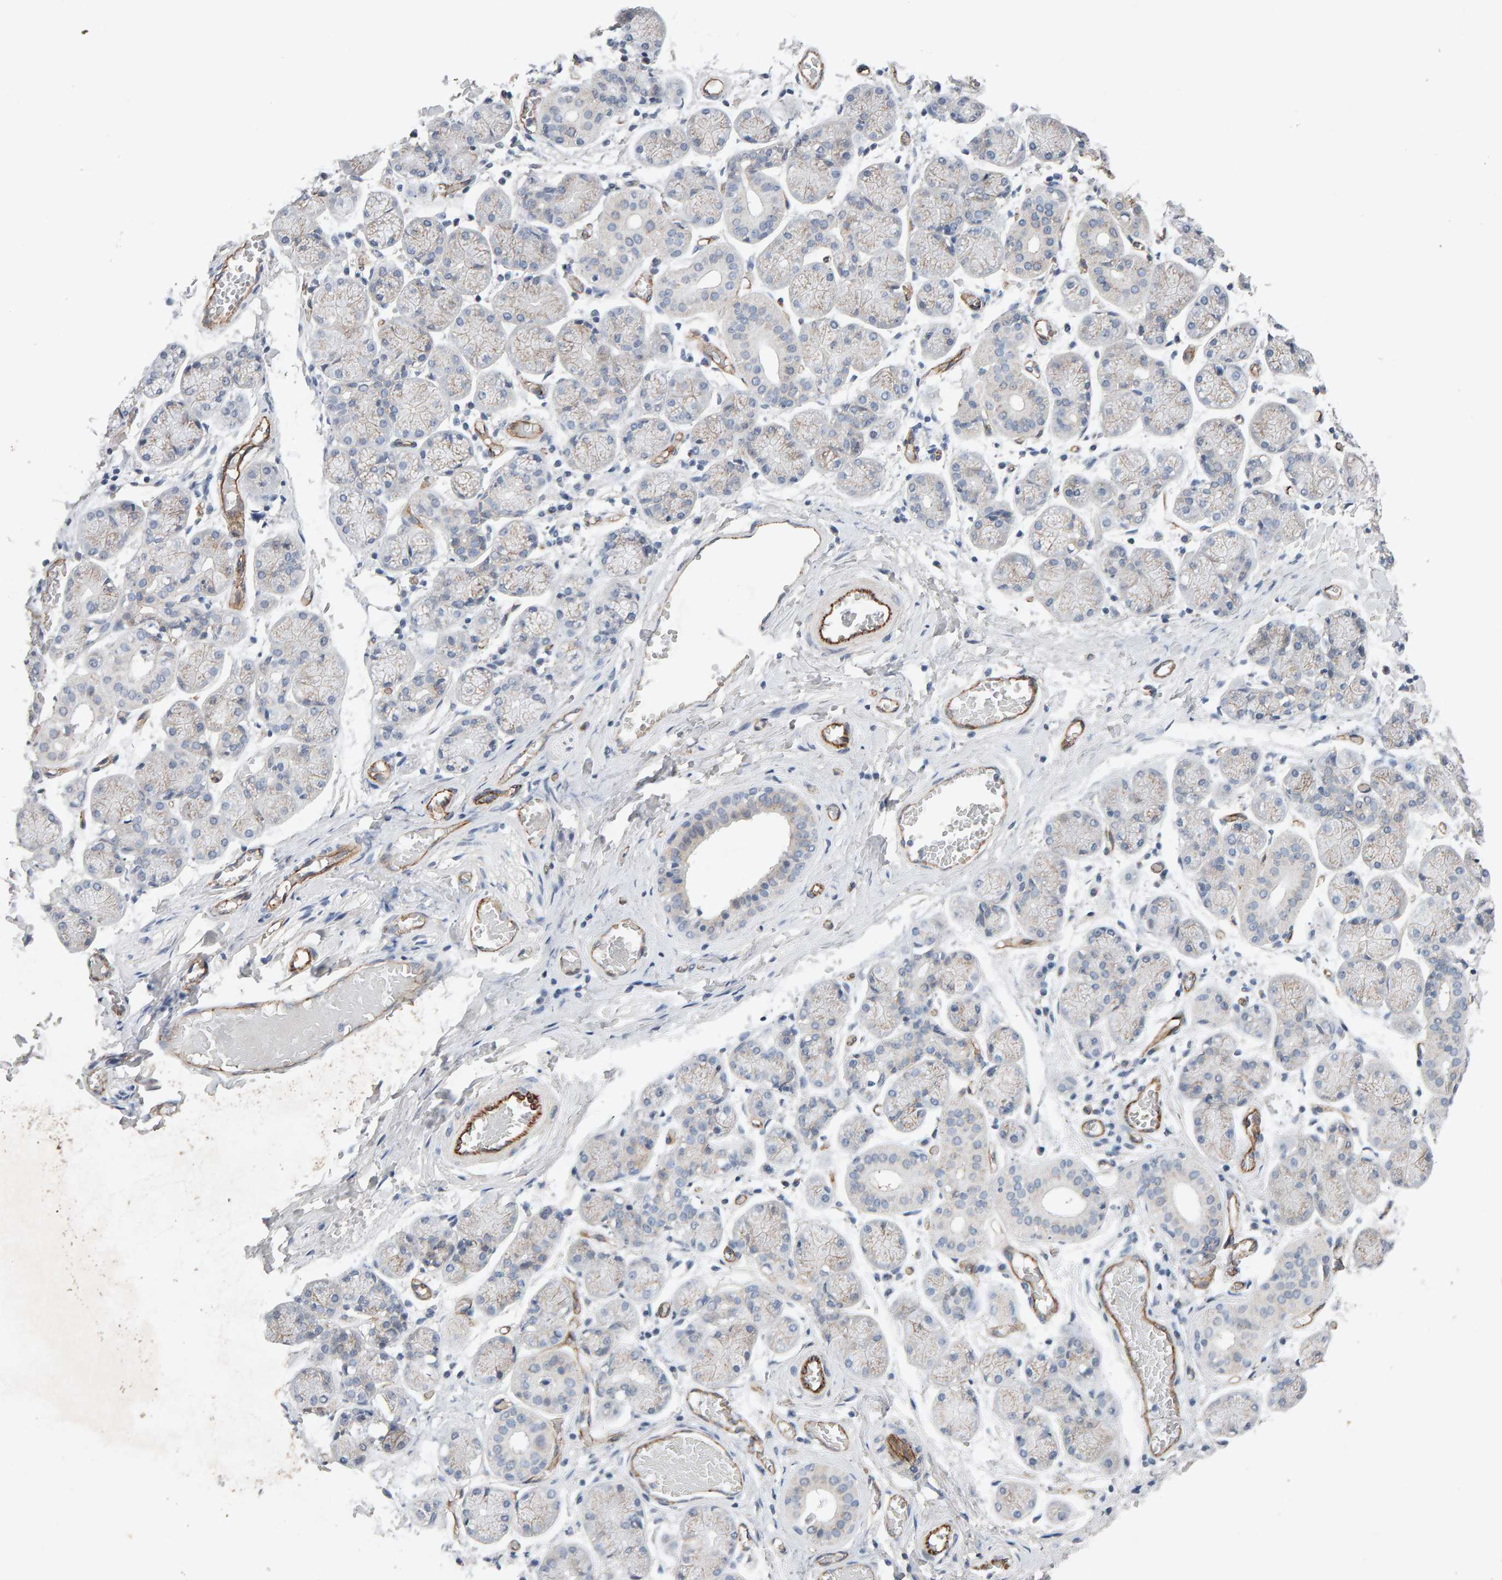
{"staining": {"intensity": "negative", "quantity": "none", "location": "none"}, "tissue": "salivary gland", "cell_type": "Glandular cells", "image_type": "normal", "snomed": [{"axis": "morphology", "description": "Normal tissue, NOS"}, {"axis": "topography", "description": "Salivary gland"}], "caption": "IHC of unremarkable salivary gland displays no expression in glandular cells.", "gene": "PTPRM", "patient": {"sex": "female", "age": 24}}